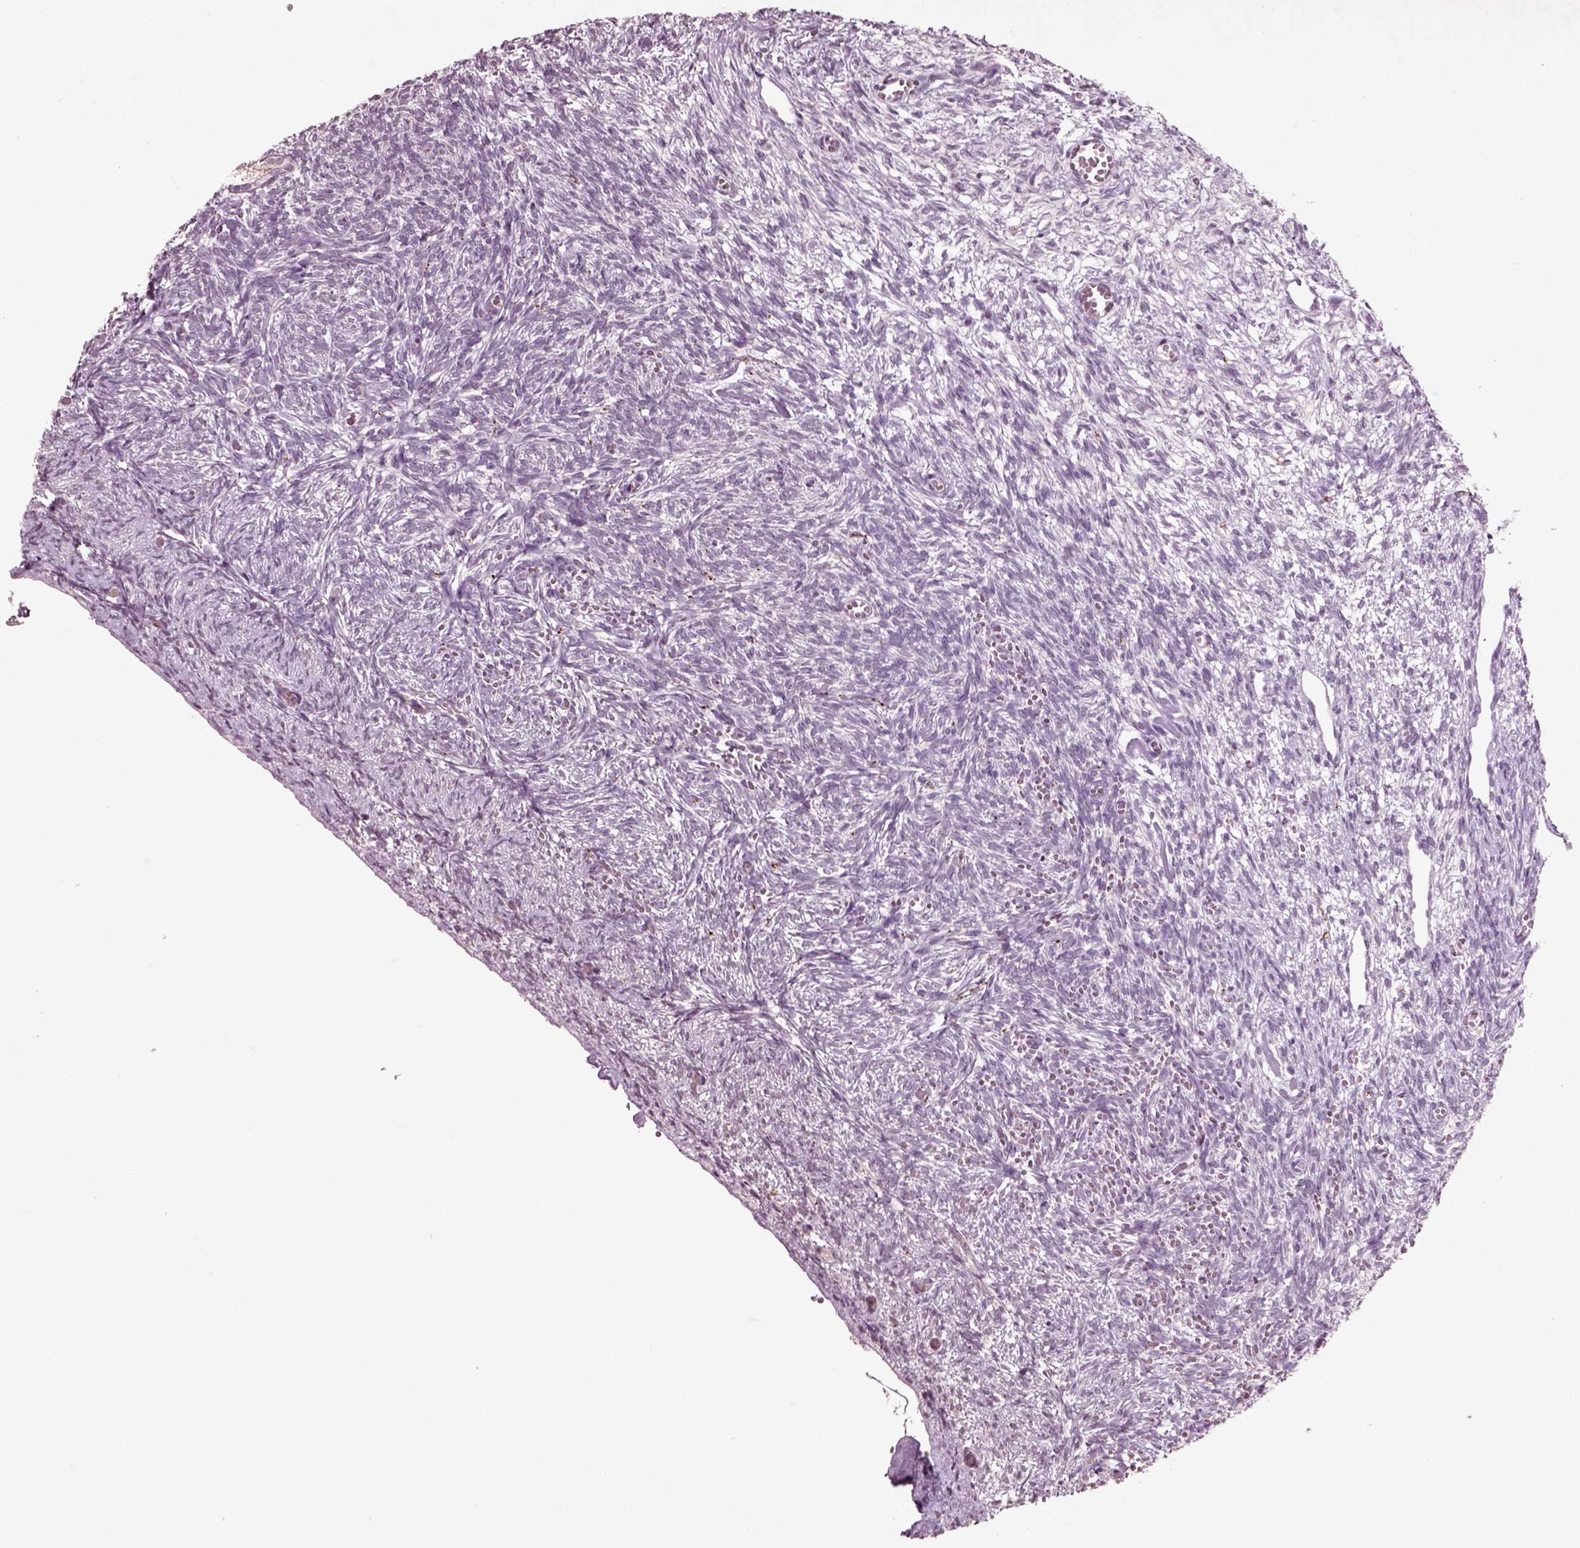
{"staining": {"intensity": "negative", "quantity": "none", "location": "none"}, "tissue": "ovary", "cell_type": "Follicle cells", "image_type": "normal", "snomed": [{"axis": "morphology", "description": "Normal tissue, NOS"}, {"axis": "topography", "description": "Ovary"}], "caption": "This image is of unremarkable ovary stained with immunohistochemistry (IHC) to label a protein in brown with the nuclei are counter-stained blue. There is no expression in follicle cells.", "gene": "CHGB", "patient": {"sex": "female", "age": 43}}